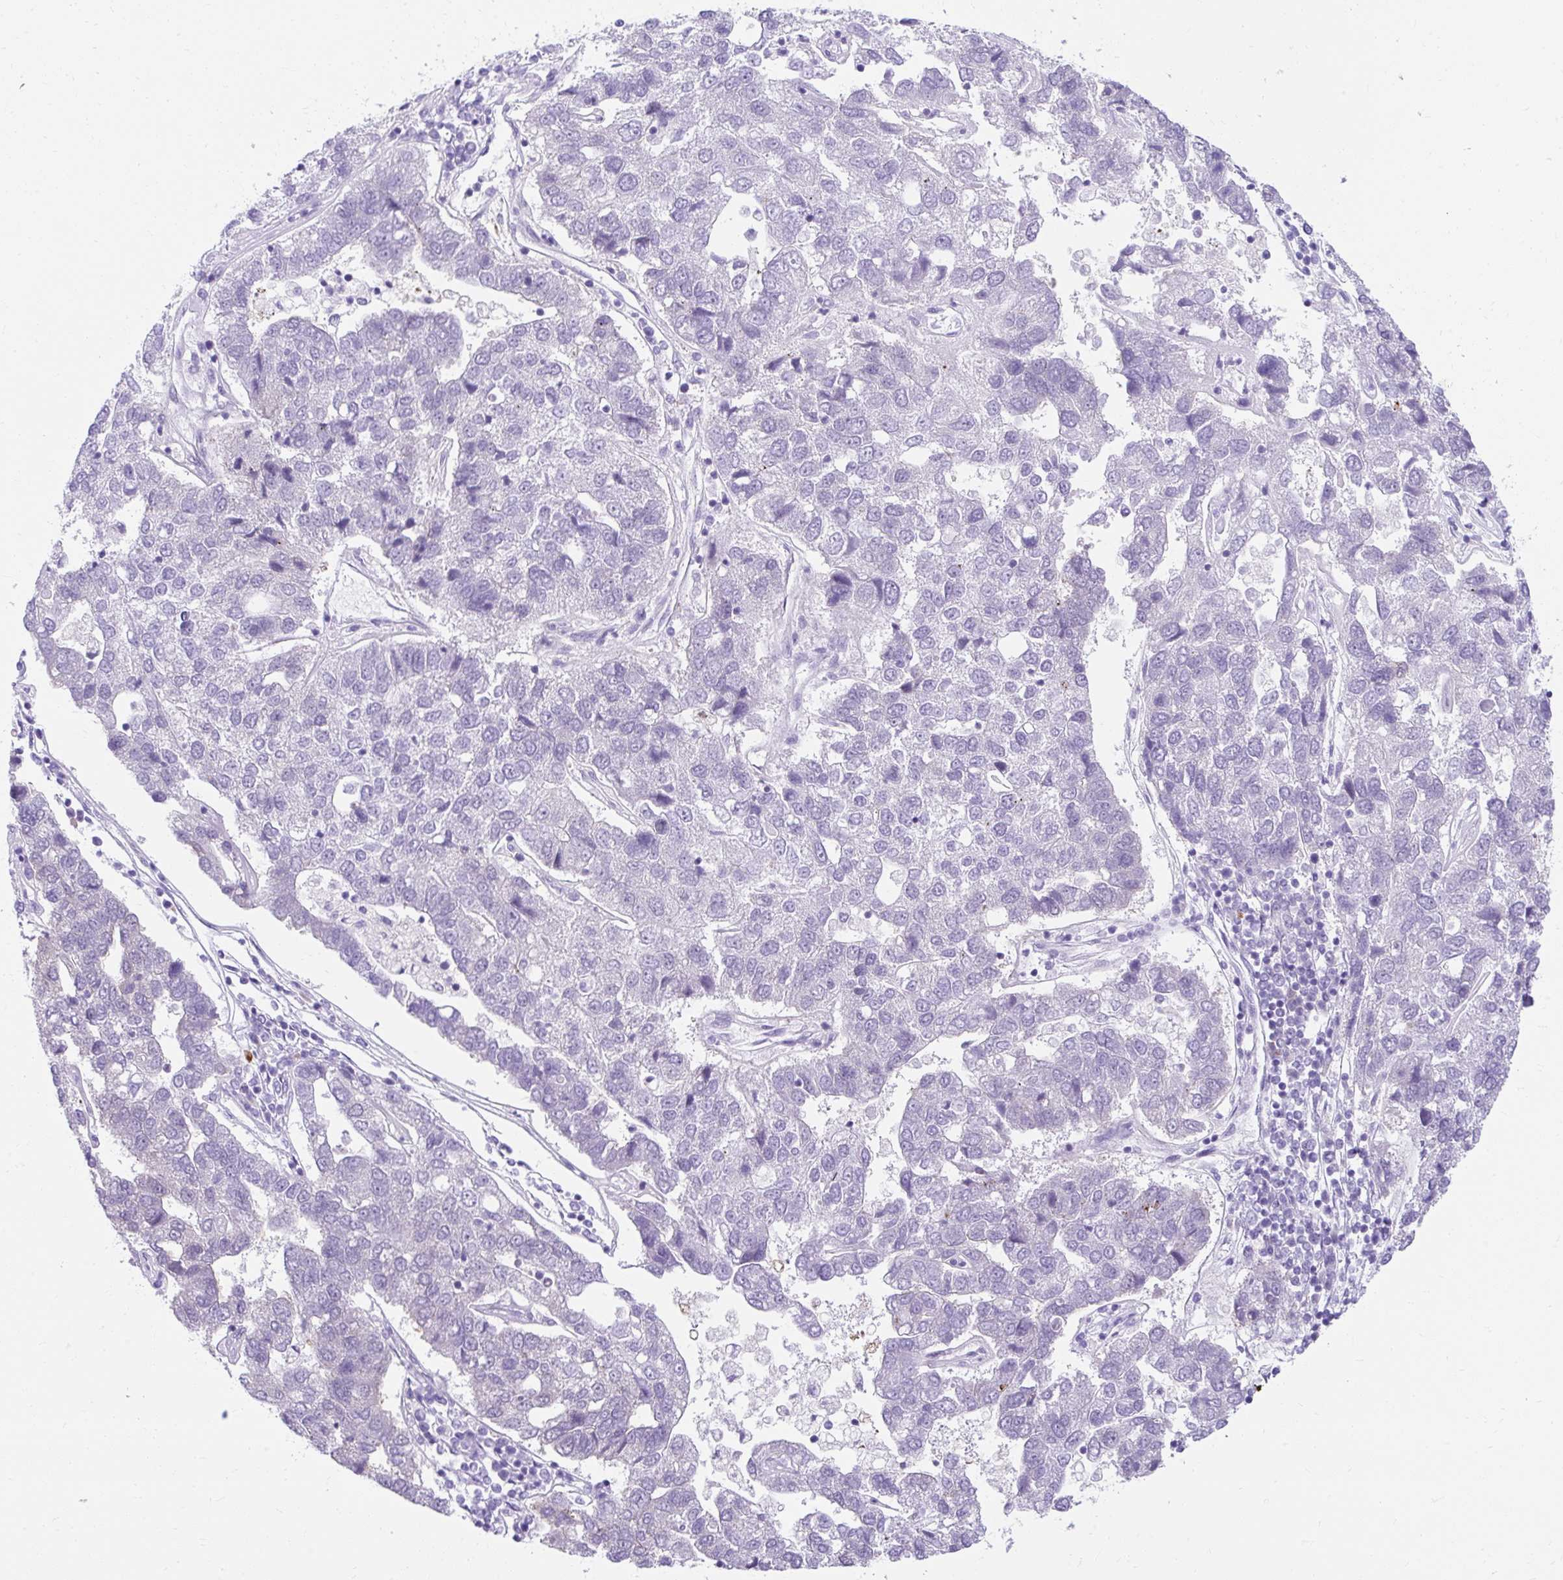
{"staining": {"intensity": "negative", "quantity": "none", "location": "none"}, "tissue": "pancreatic cancer", "cell_type": "Tumor cells", "image_type": "cancer", "snomed": [{"axis": "morphology", "description": "Adenocarcinoma, NOS"}, {"axis": "topography", "description": "Pancreas"}], "caption": "Photomicrograph shows no significant protein expression in tumor cells of pancreatic adenocarcinoma.", "gene": "GOLGA8A", "patient": {"sex": "female", "age": 61}}